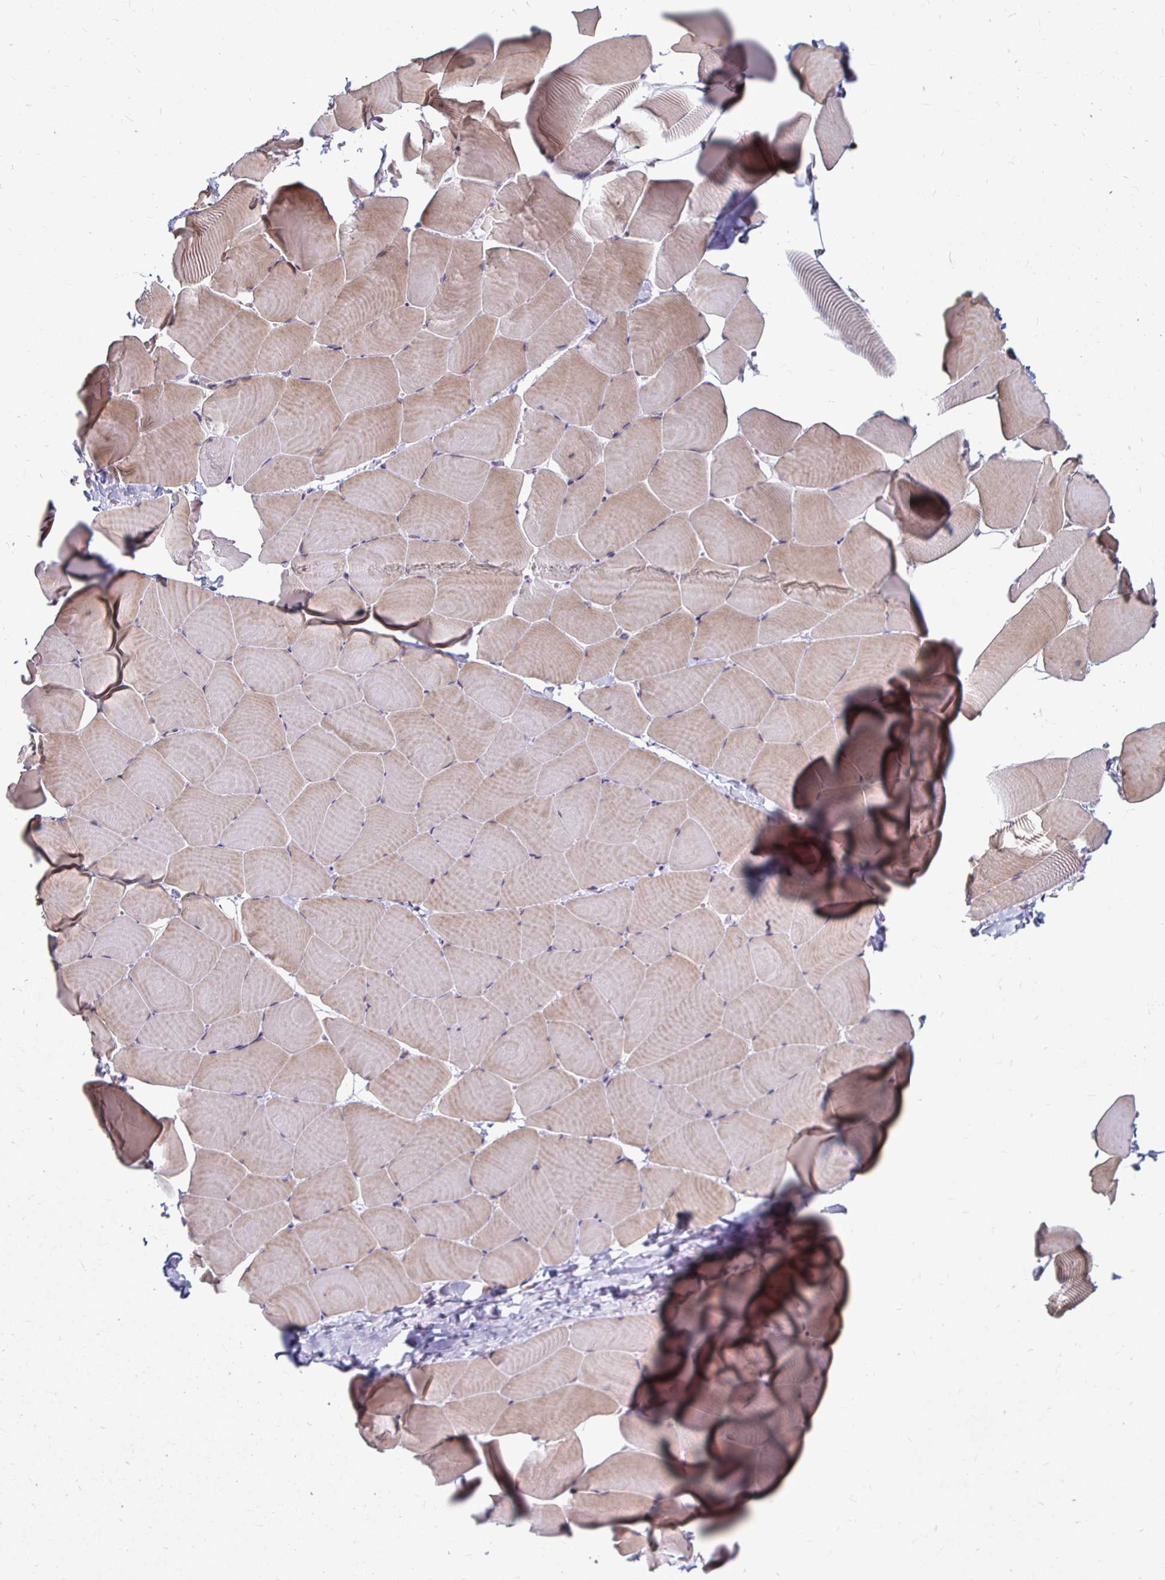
{"staining": {"intensity": "weak", "quantity": ">75%", "location": "cytoplasmic/membranous"}, "tissue": "skeletal muscle", "cell_type": "Myocytes", "image_type": "normal", "snomed": [{"axis": "morphology", "description": "Normal tissue, NOS"}, {"axis": "topography", "description": "Skeletal muscle"}], "caption": "Immunohistochemical staining of normal human skeletal muscle demonstrates low levels of weak cytoplasmic/membranous staining in approximately >75% of myocytes. (Stains: DAB (3,3'-diaminobenzidine) in brown, nuclei in blue, Microscopy: brightfield microscopy at high magnification).", "gene": "CAPN11", "patient": {"sex": "male", "age": 25}}